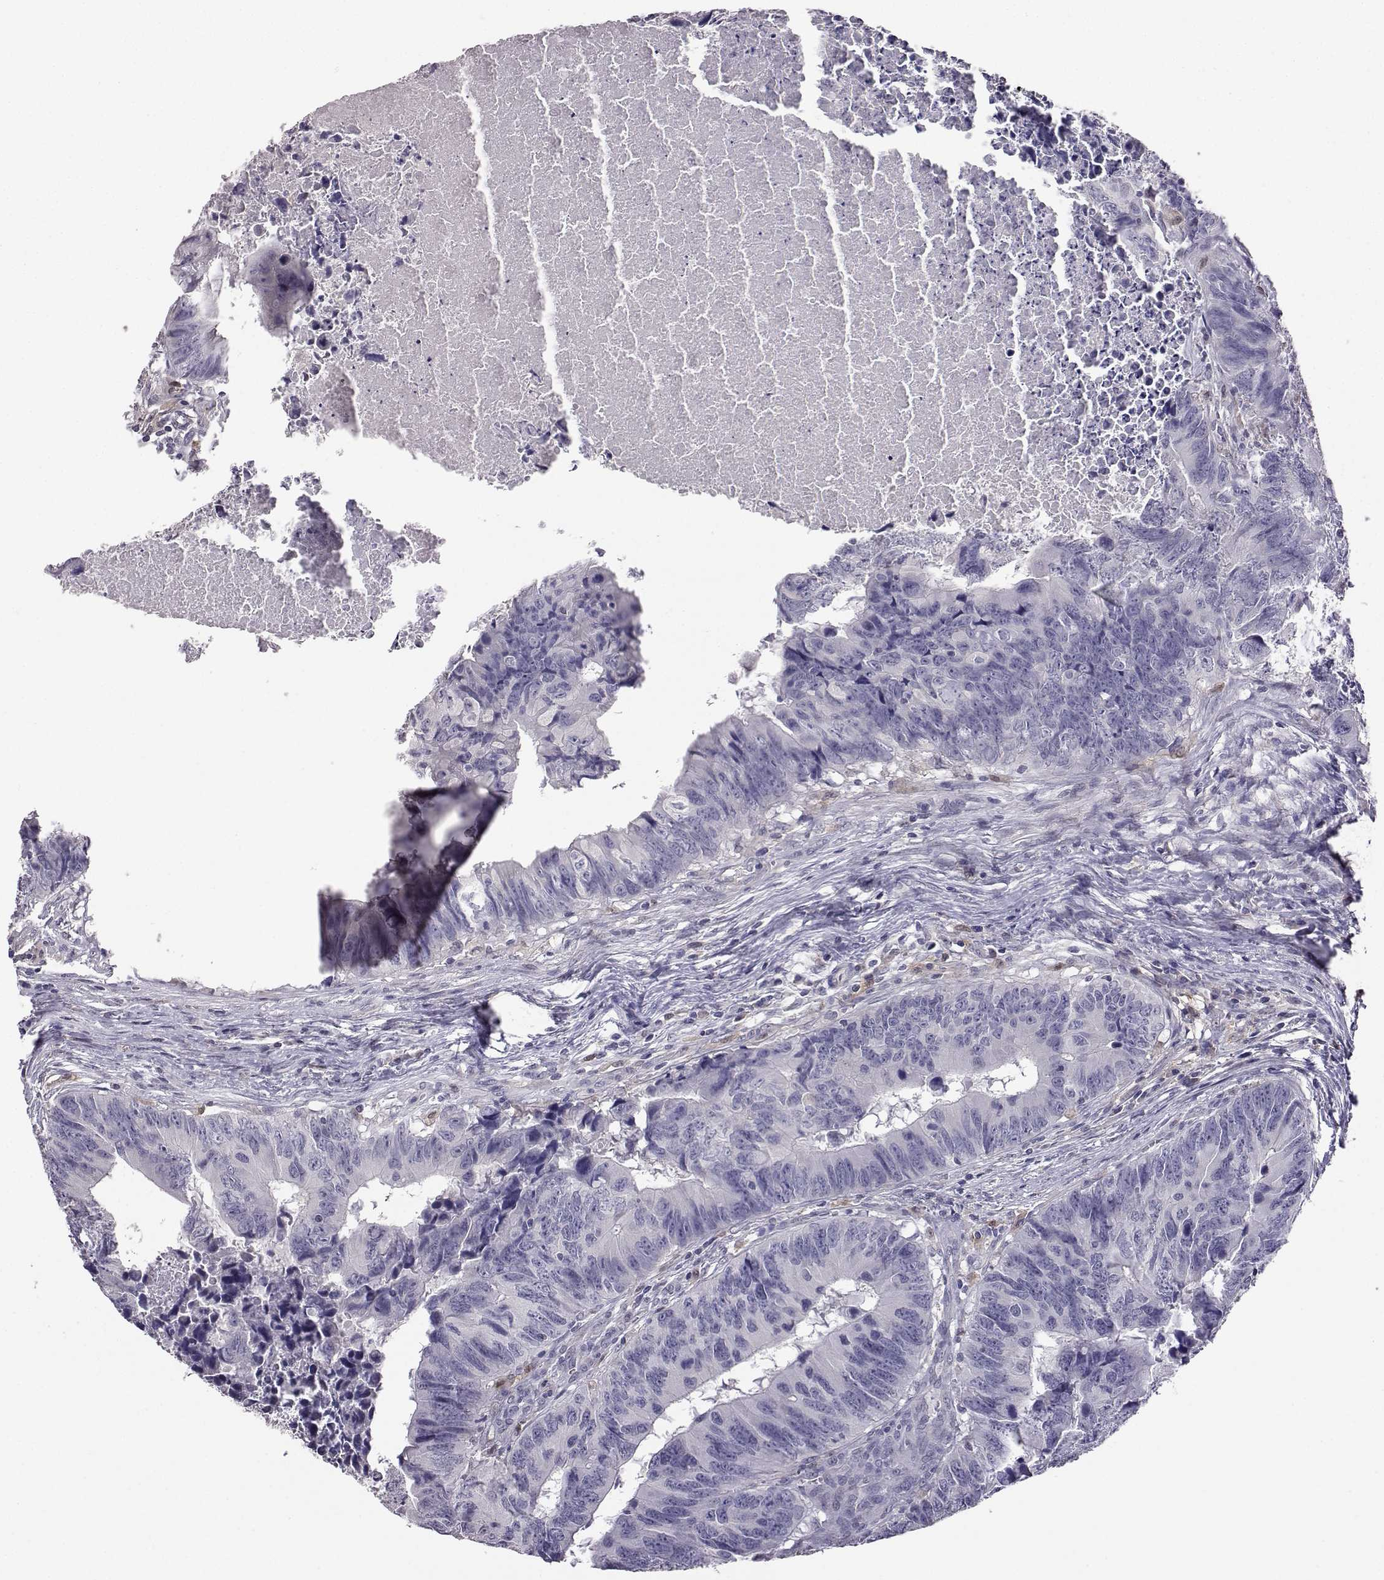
{"staining": {"intensity": "negative", "quantity": "none", "location": "none"}, "tissue": "colorectal cancer", "cell_type": "Tumor cells", "image_type": "cancer", "snomed": [{"axis": "morphology", "description": "Adenocarcinoma, NOS"}, {"axis": "topography", "description": "Colon"}], "caption": "The micrograph displays no staining of tumor cells in colorectal adenocarcinoma. (Immunohistochemistry, brightfield microscopy, high magnification).", "gene": "AKR1B1", "patient": {"sex": "female", "age": 82}}